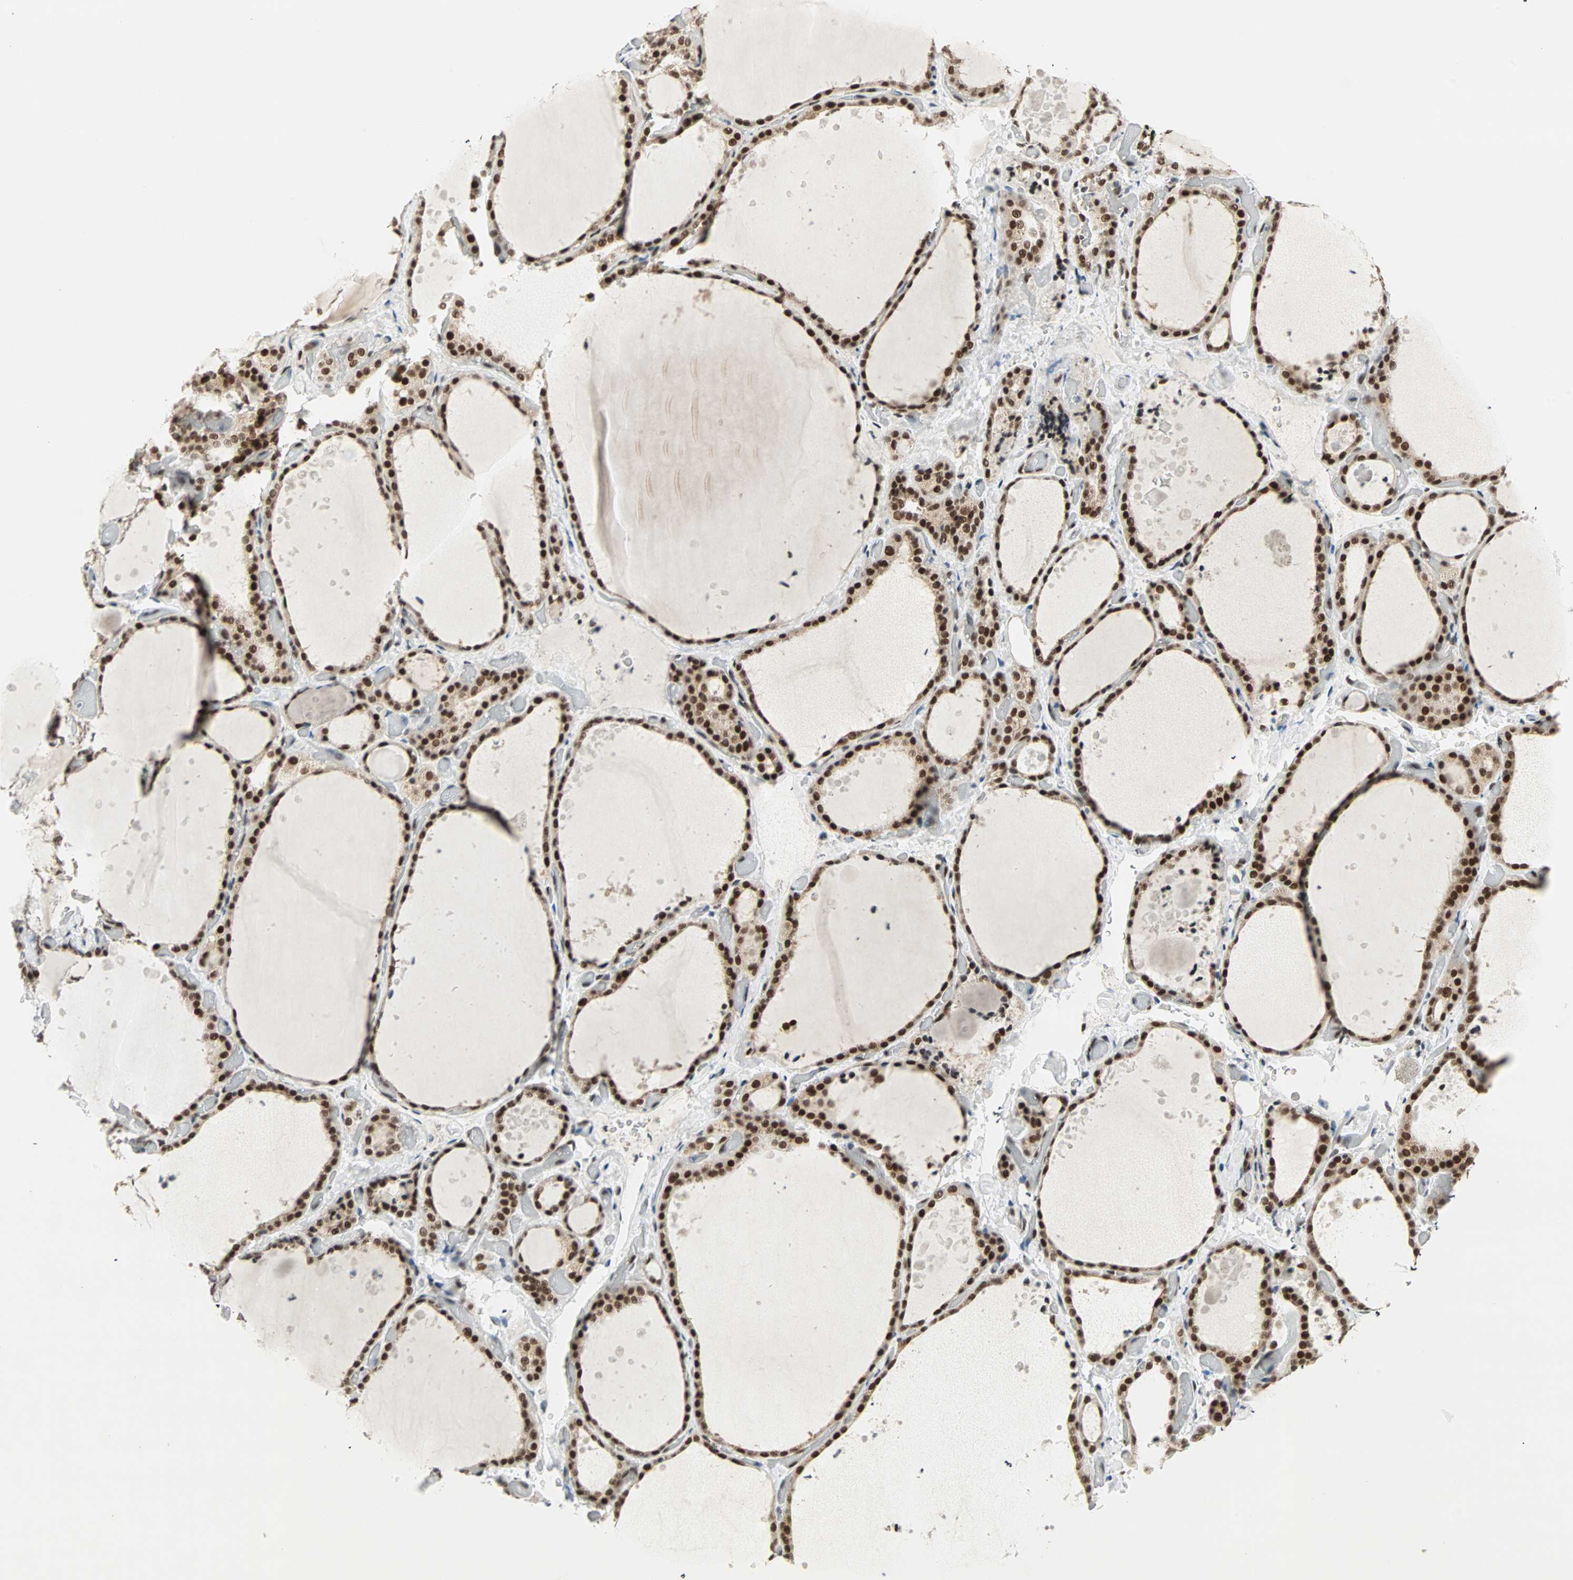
{"staining": {"intensity": "strong", "quantity": ">75%", "location": "nuclear"}, "tissue": "thyroid gland", "cell_type": "Glandular cells", "image_type": "normal", "snomed": [{"axis": "morphology", "description": "Normal tissue, NOS"}, {"axis": "topography", "description": "Thyroid gland"}], "caption": "Immunohistochemical staining of normal human thyroid gland exhibits high levels of strong nuclear positivity in approximately >75% of glandular cells. (brown staining indicates protein expression, while blue staining denotes nuclei).", "gene": "BLM", "patient": {"sex": "female", "age": 44}}